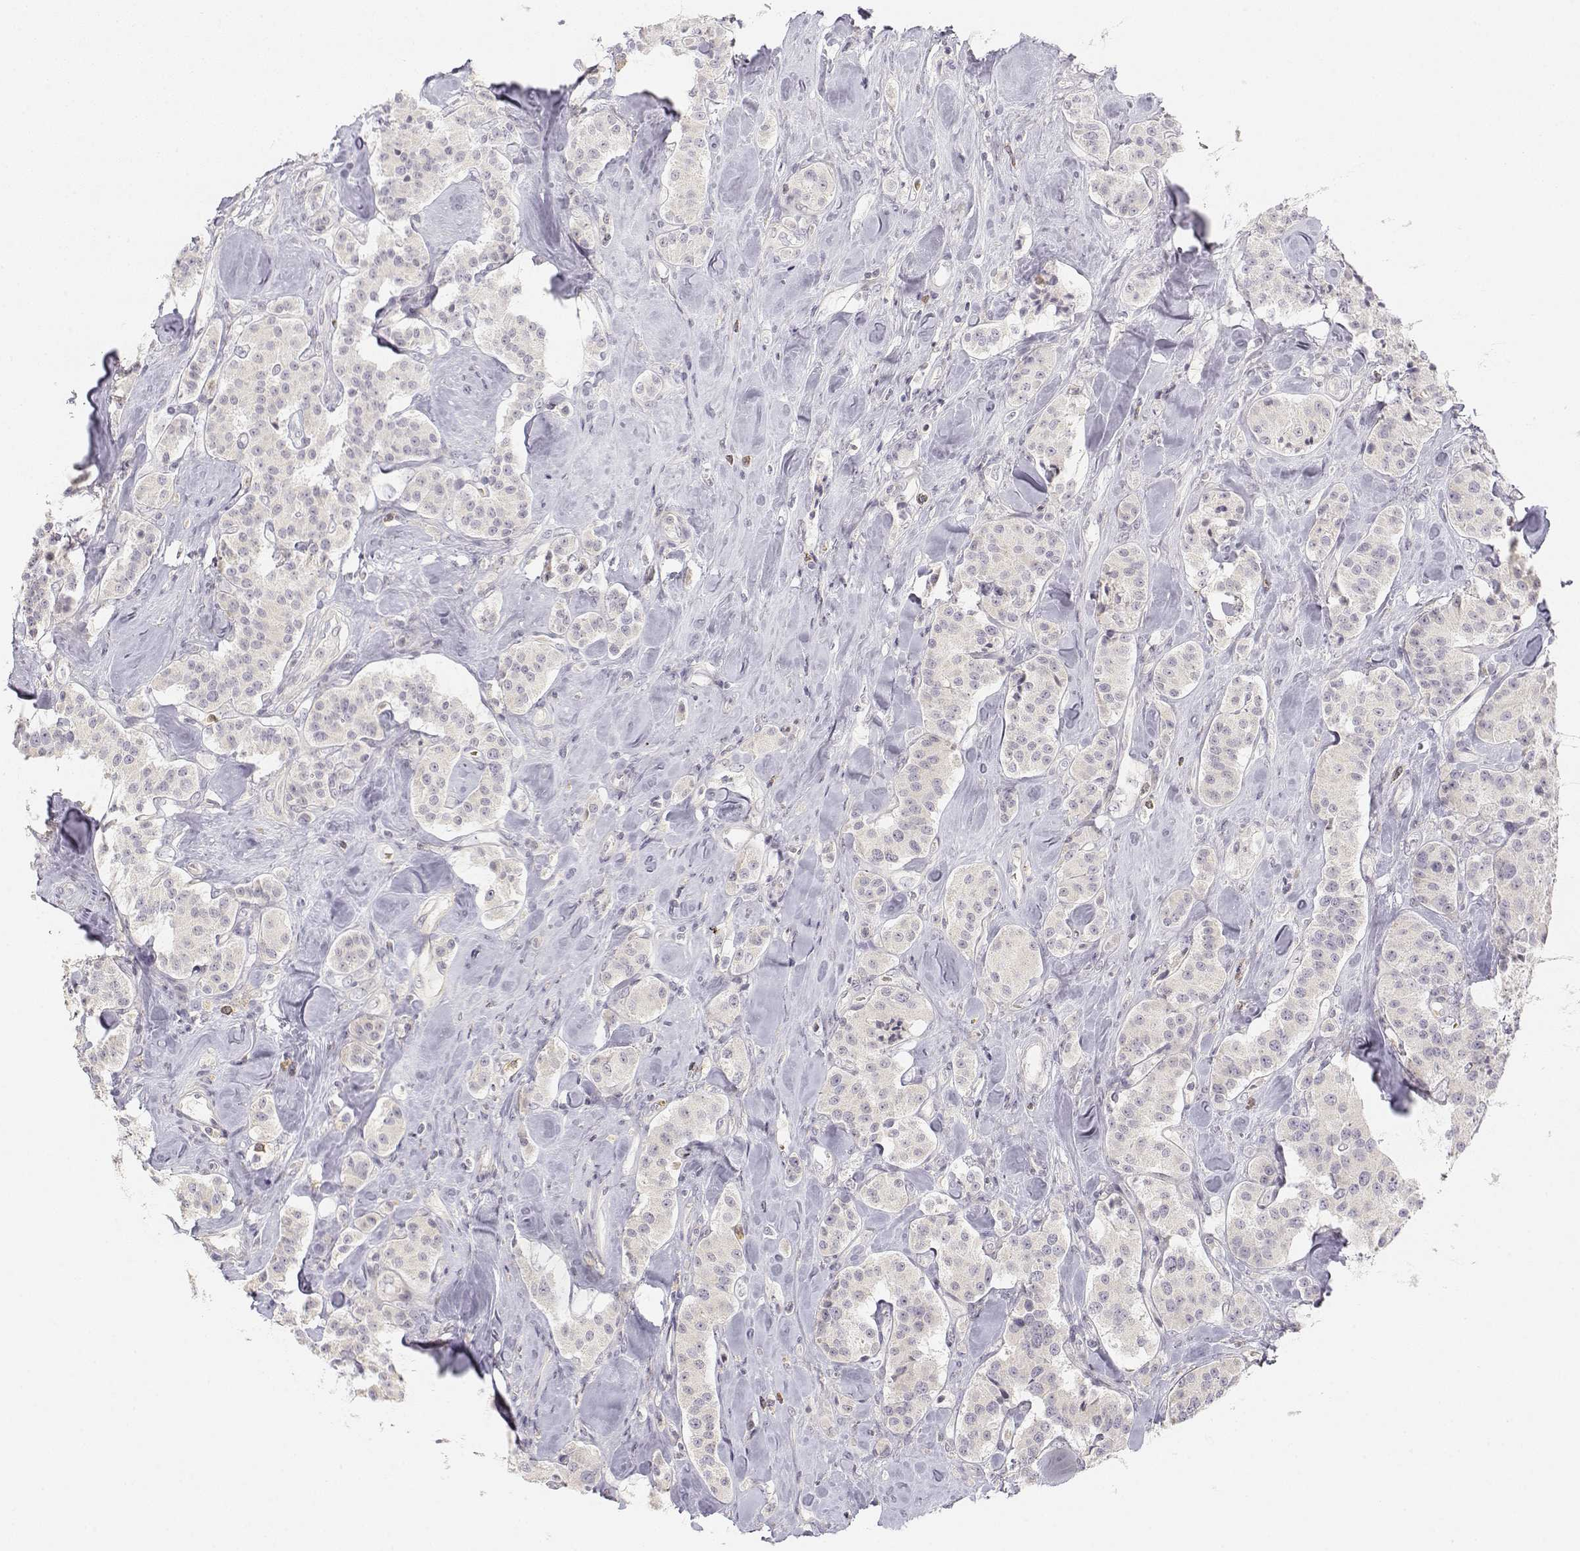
{"staining": {"intensity": "negative", "quantity": "none", "location": "none"}, "tissue": "carcinoid", "cell_type": "Tumor cells", "image_type": "cancer", "snomed": [{"axis": "morphology", "description": "Carcinoid, malignant, NOS"}, {"axis": "topography", "description": "Pancreas"}], "caption": "An immunohistochemistry (IHC) histopathology image of carcinoid is shown. There is no staining in tumor cells of carcinoid.", "gene": "GLIPR1L2", "patient": {"sex": "male", "age": 41}}